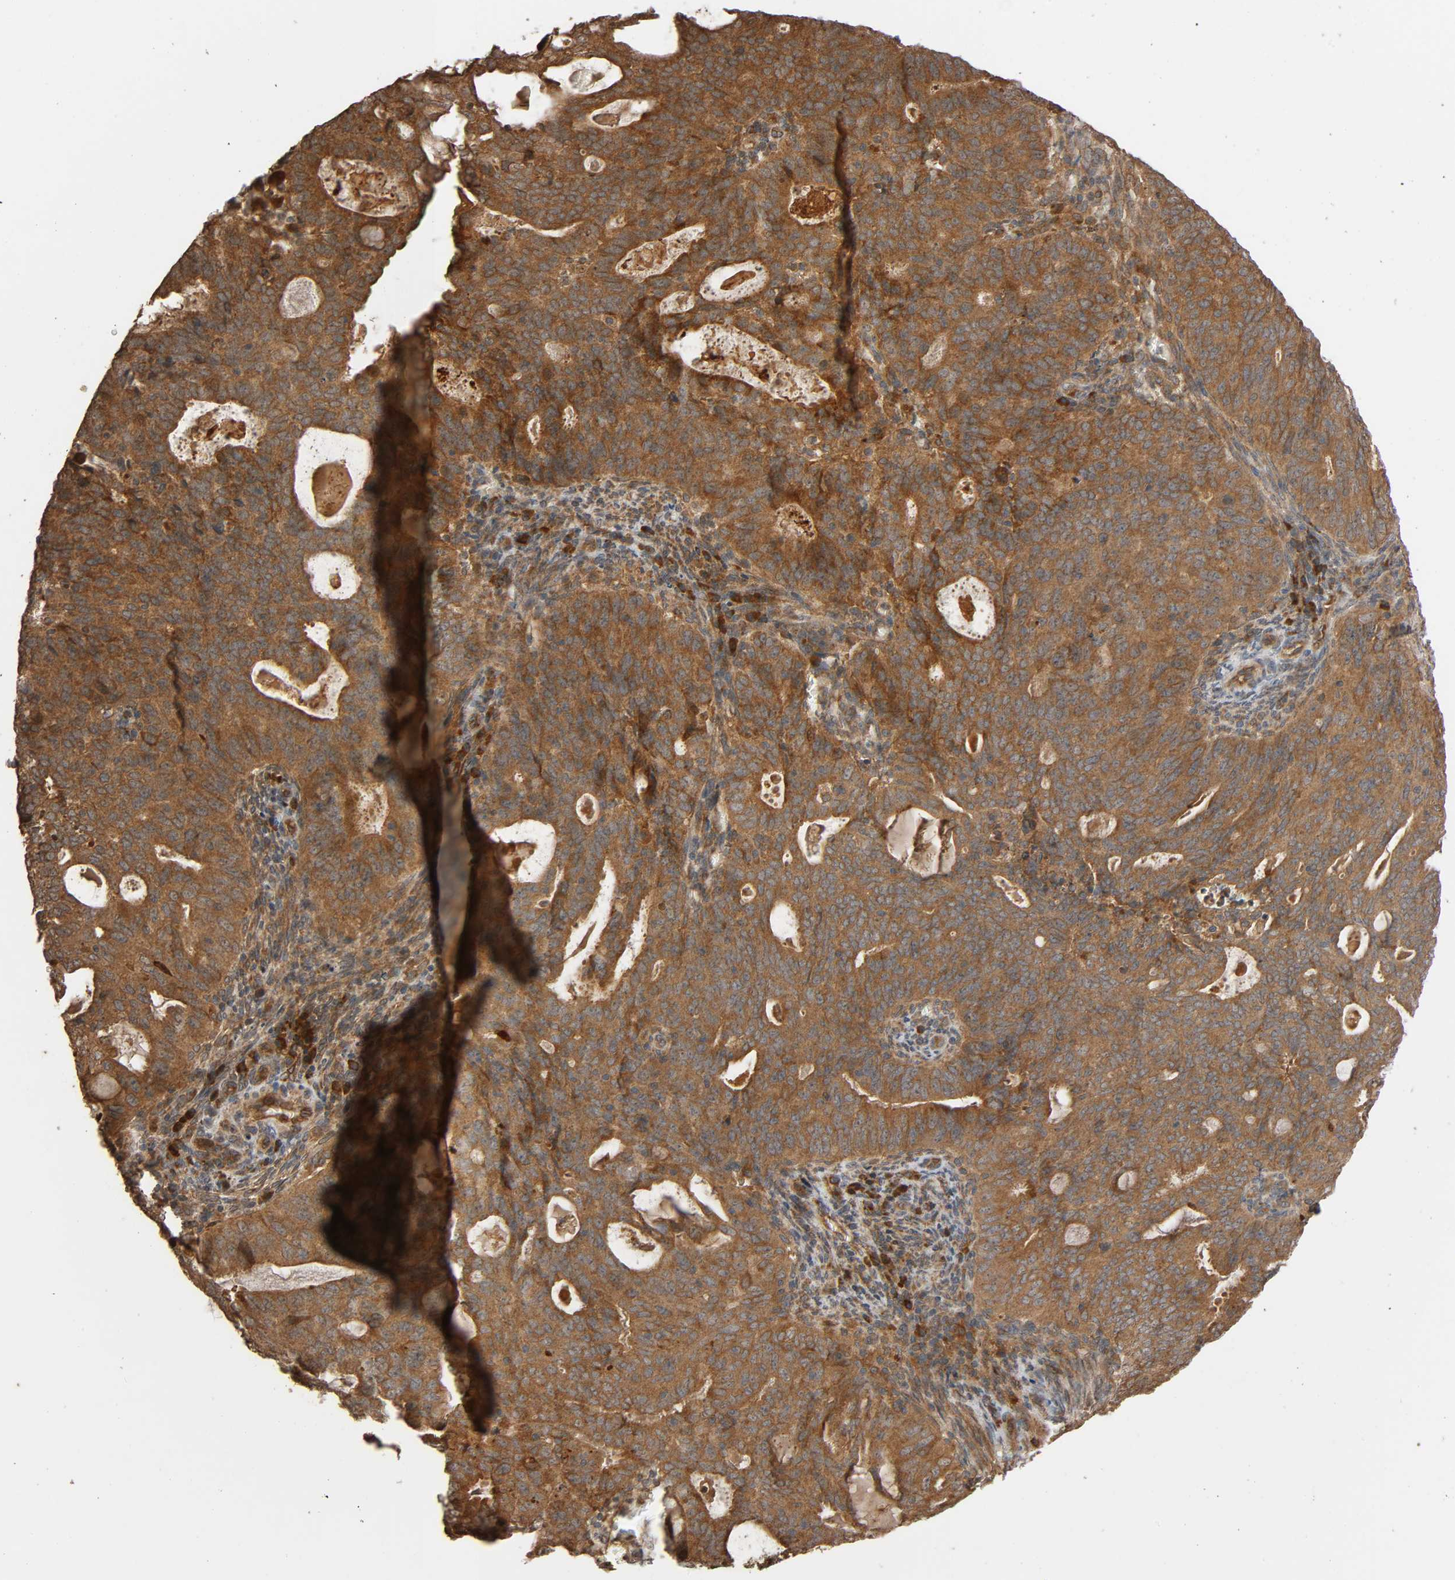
{"staining": {"intensity": "strong", "quantity": ">75%", "location": "cytoplasmic/membranous"}, "tissue": "cervical cancer", "cell_type": "Tumor cells", "image_type": "cancer", "snomed": [{"axis": "morphology", "description": "Adenocarcinoma, NOS"}, {"axis": "topography", "description": "Cervix"}], "caption": "This is a histology image of IHC staining of cervical cancer (adenocarcinoma), which shows strong expression in the cytoplasmic/membranous of tumor cells.", "gene": "MAP3K8", "patient": {"sex": "female", "age": 44}}